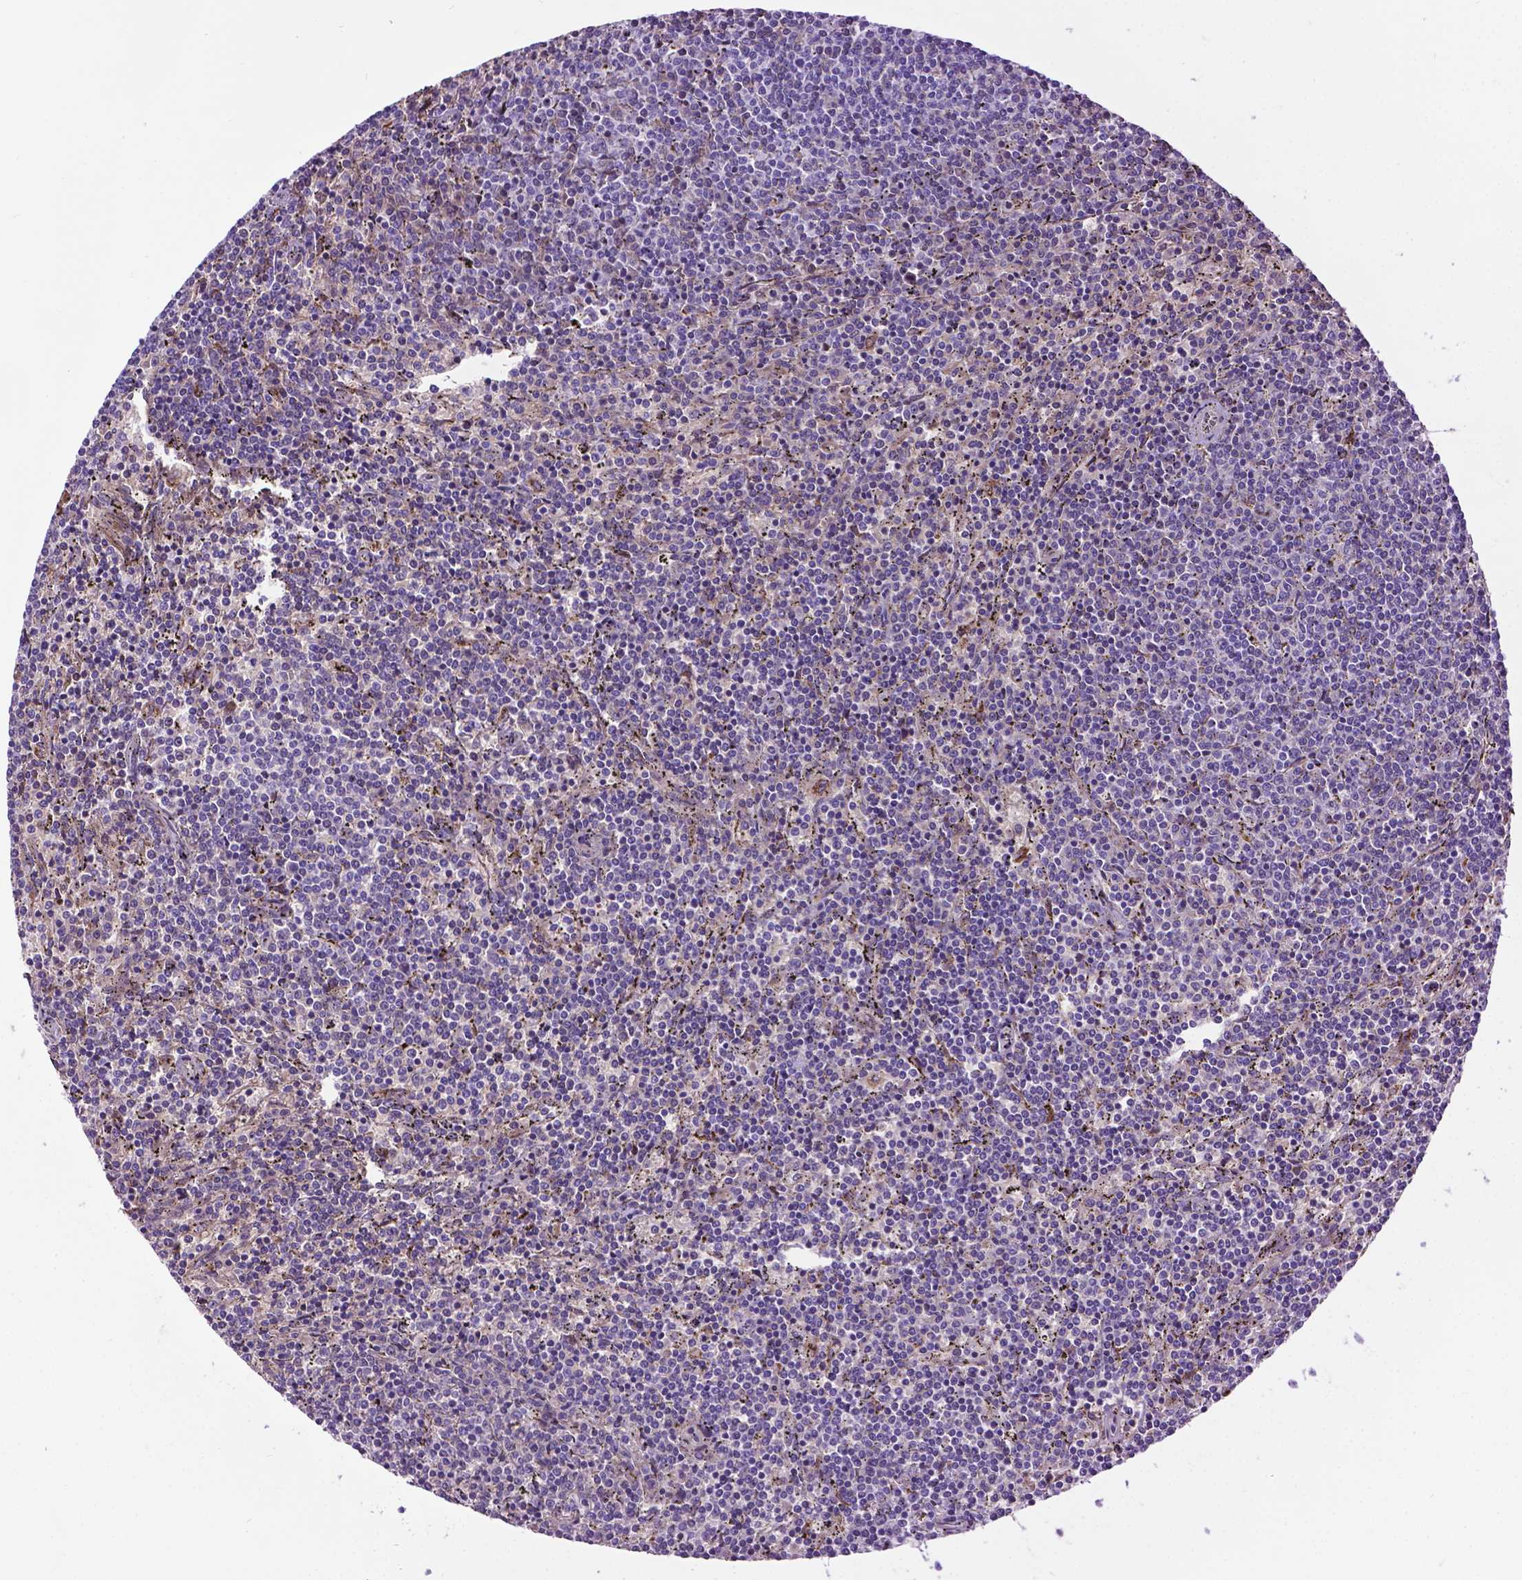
{"staining": {"intensity": "negative", "quantity": "none", "location": "none"}, "tissue": "lymphoma", "cell_type": "Tumor cells", "image_type": "cancer", "snomed": [{"axis": "morphology", "description": "Malignant lymphoma, non-Hodgkin's type, Low grade"}, {"axis": "topography", "description": "Spleen"}], "caption": "High magnification brightfield microscopy of lymphoma stained with DAB (brown) and counterstained with hematoxylin (blue): tumor cells show no significant staining.", "gene": "TMEM132E", "patient": {"sex": "female", "age": 50}}